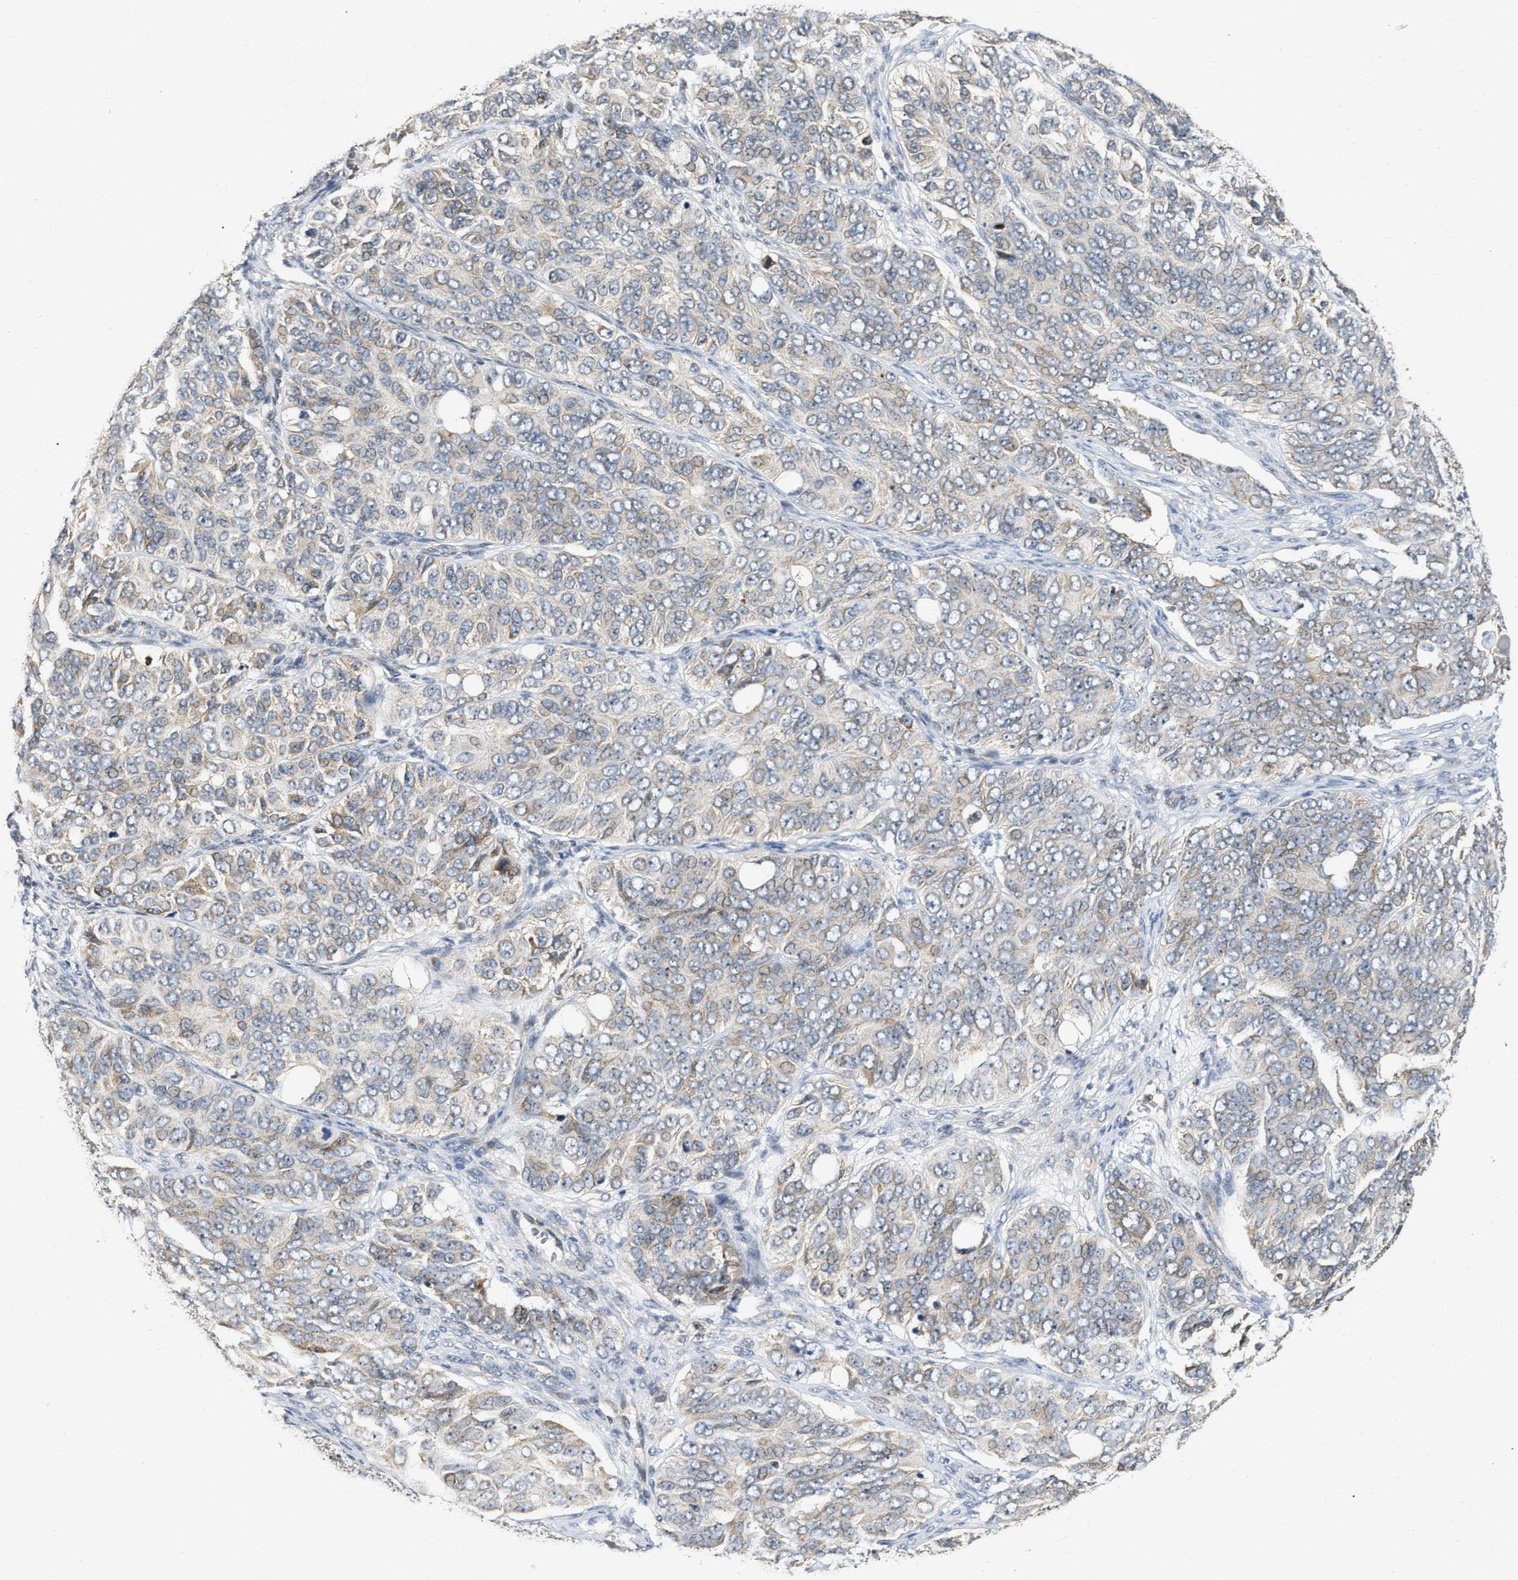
{"staining": {"intensity": "weak", "quantity": "25%-75%", "location": "cytoplasmic/membranous"}, "tissue": "ovarian cancer", "cell_type": "Tumor cells", "image_type": "cancer", "snomed": [{"axis": "morphology", "description": "Carcinoma, endometroid"}, {"axis": "topography", "description": "Ovary"}], "caption": "Immunohistochemical staining of ovarian cancer exhibits low levels of weak cytoplasmic/membranous protein staining in approximately 25%-75% of tumor cells. (DAB IHC with brightfield microscopy, high magnification).", "gene": "DEPTOR", "patient": {"sex": "female", "age": 51}}